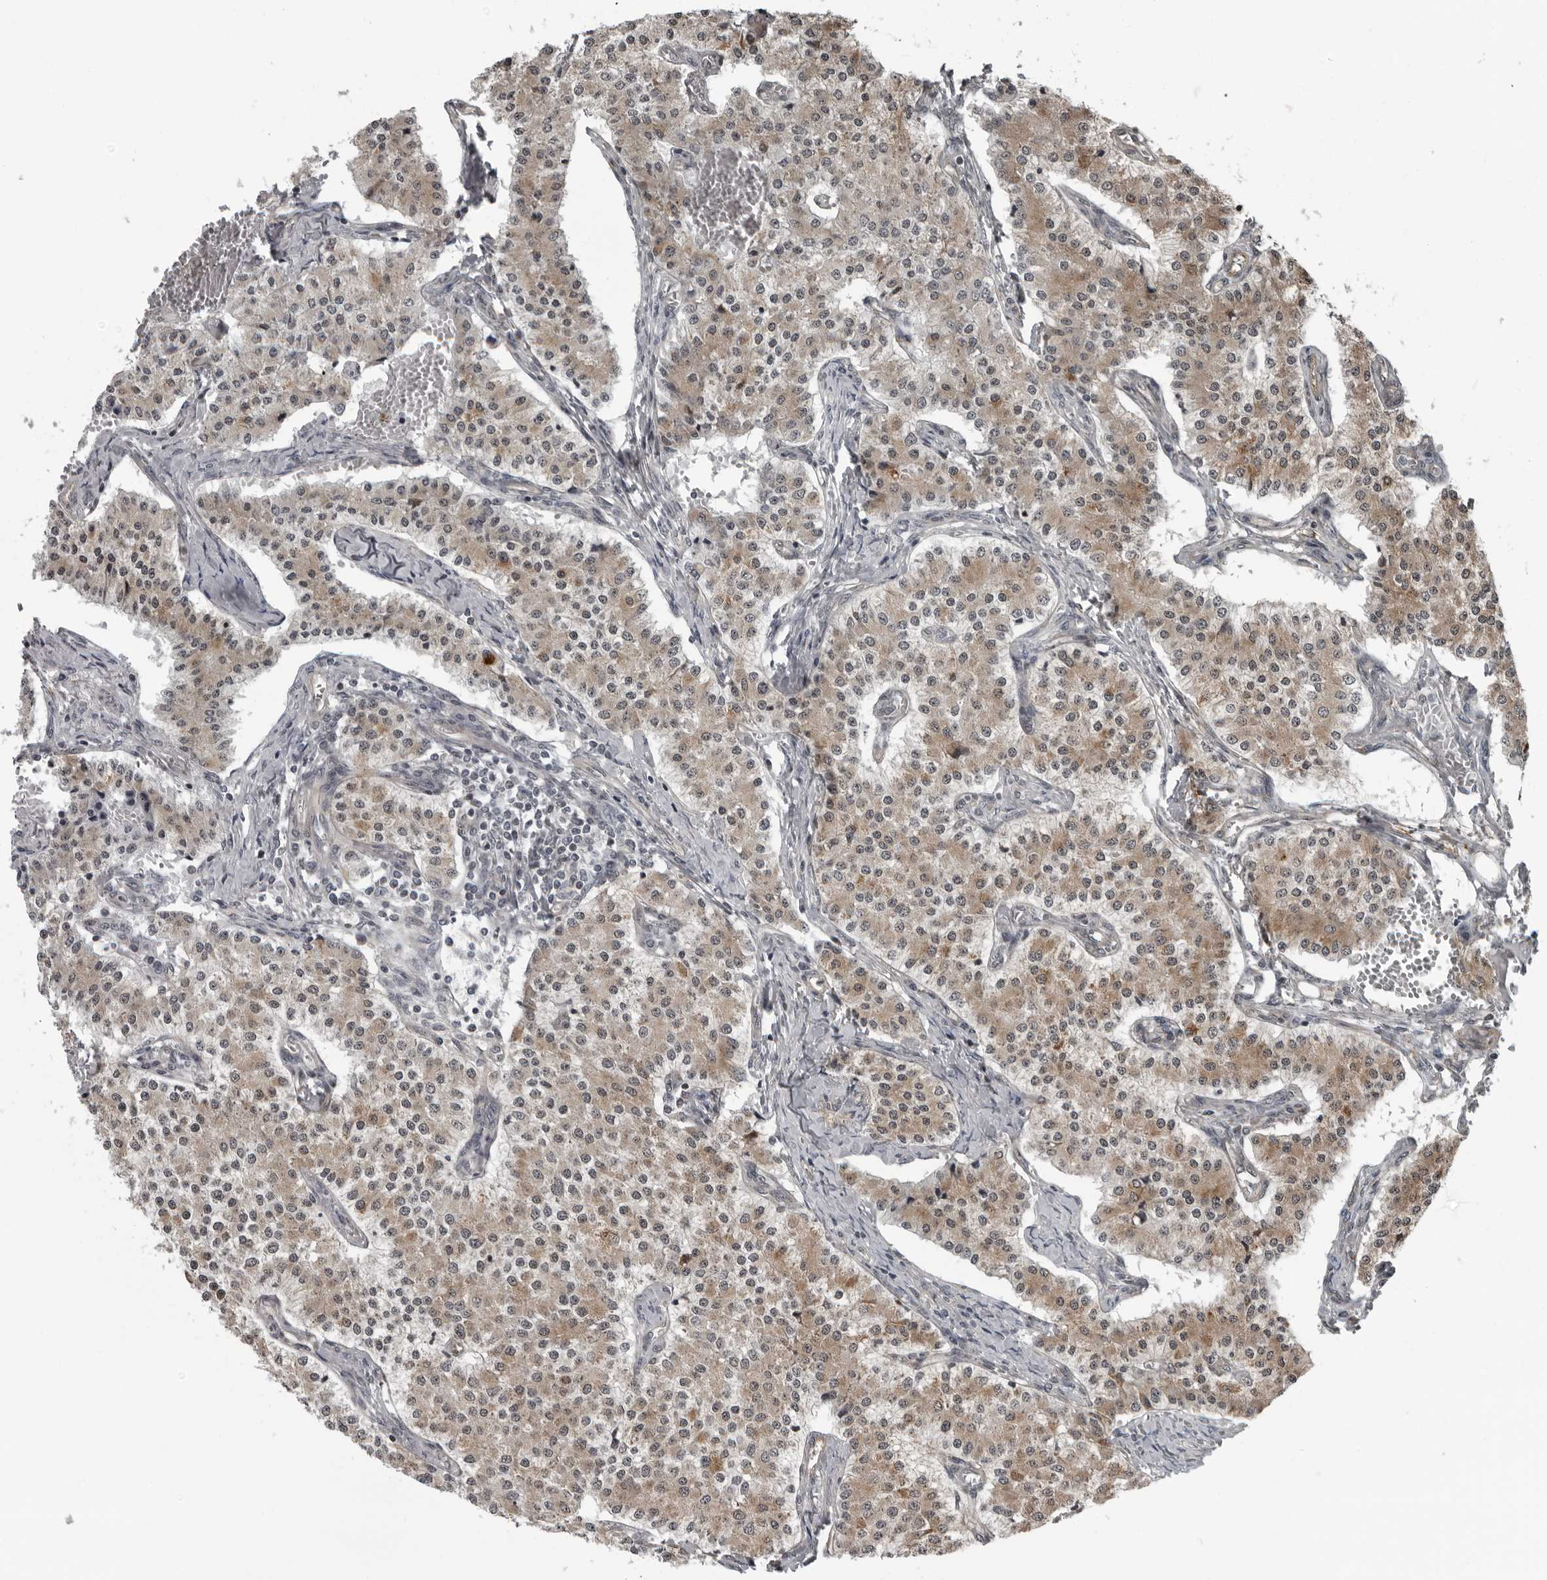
{"staining": {"intensity": "moderate", "quantity": ">75%", "location": "cytoplasmic/membranous,nuclear"}, "tissue": "carcinoid", "cell_type": "Tumor cells", "image_type": "cancer", "snomed": [{"axis": "morphology", "description": "Carcinoid, malignant, NOS"}, {"axis": "topography", "description": "Colon"}], "caption": "Malignant carcinoid tissue demonstrates moderate cytoplasmic/membranous and nuclear staining in about >75% of tumor cells", "gene": "RTCA", "patient": {"sex": "female", "age": 52}}